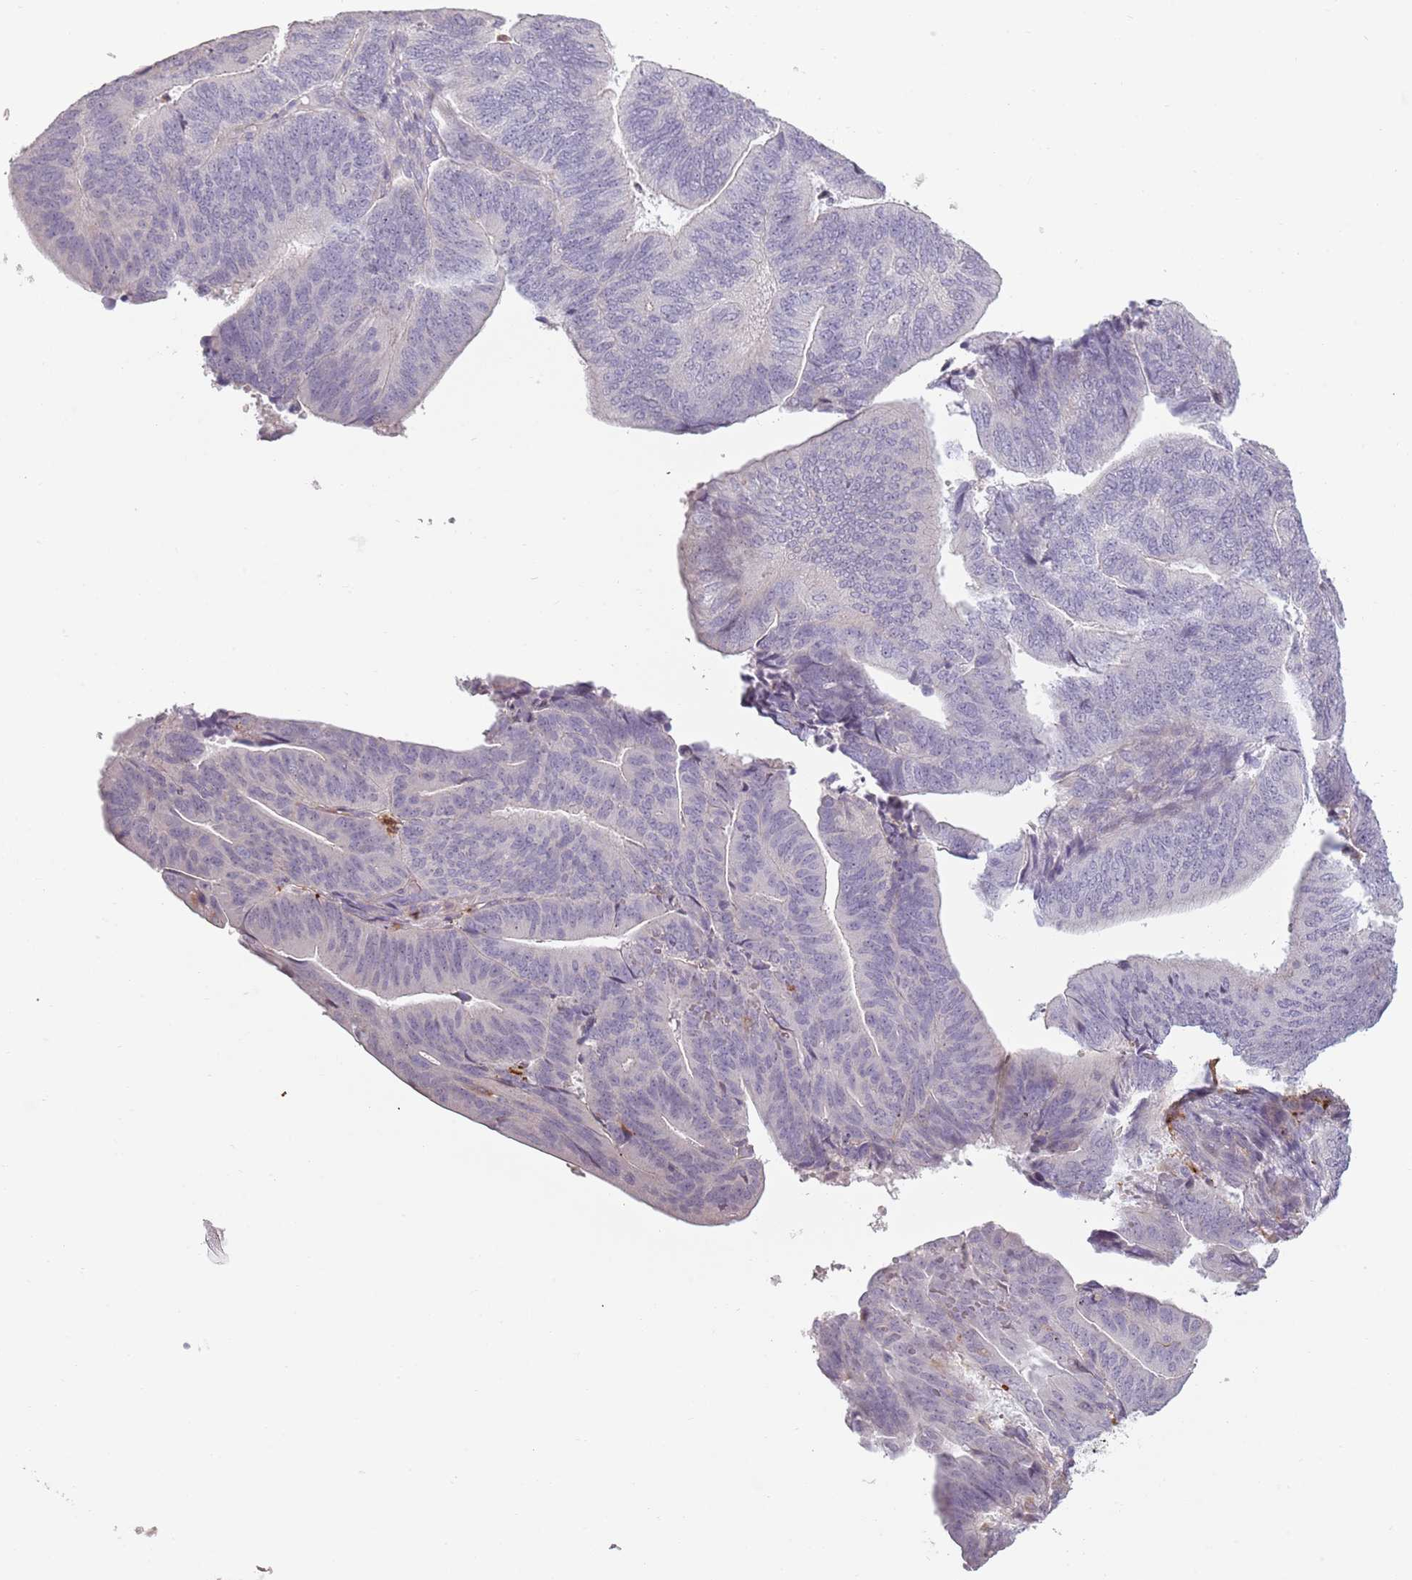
{"staining": {"intensity": "negative", "quantity": "none", "location": "none"}, "tissue": "endometrial cancer", "cell_type": "Tumor cells", "image_type": "cancer", "snomed": [{"axis": "morphology", "description": "Adenocarcinoma, NOS"}, {"axis": "topography", "description": "Endometrium"}], "caption": "The immunohistochemistry image has no significant staining in tumor cells of endometrial adenocarcinoma tissue.", "gene": "CC2D2B", "patient": {"sex": "female", "age": 70}}